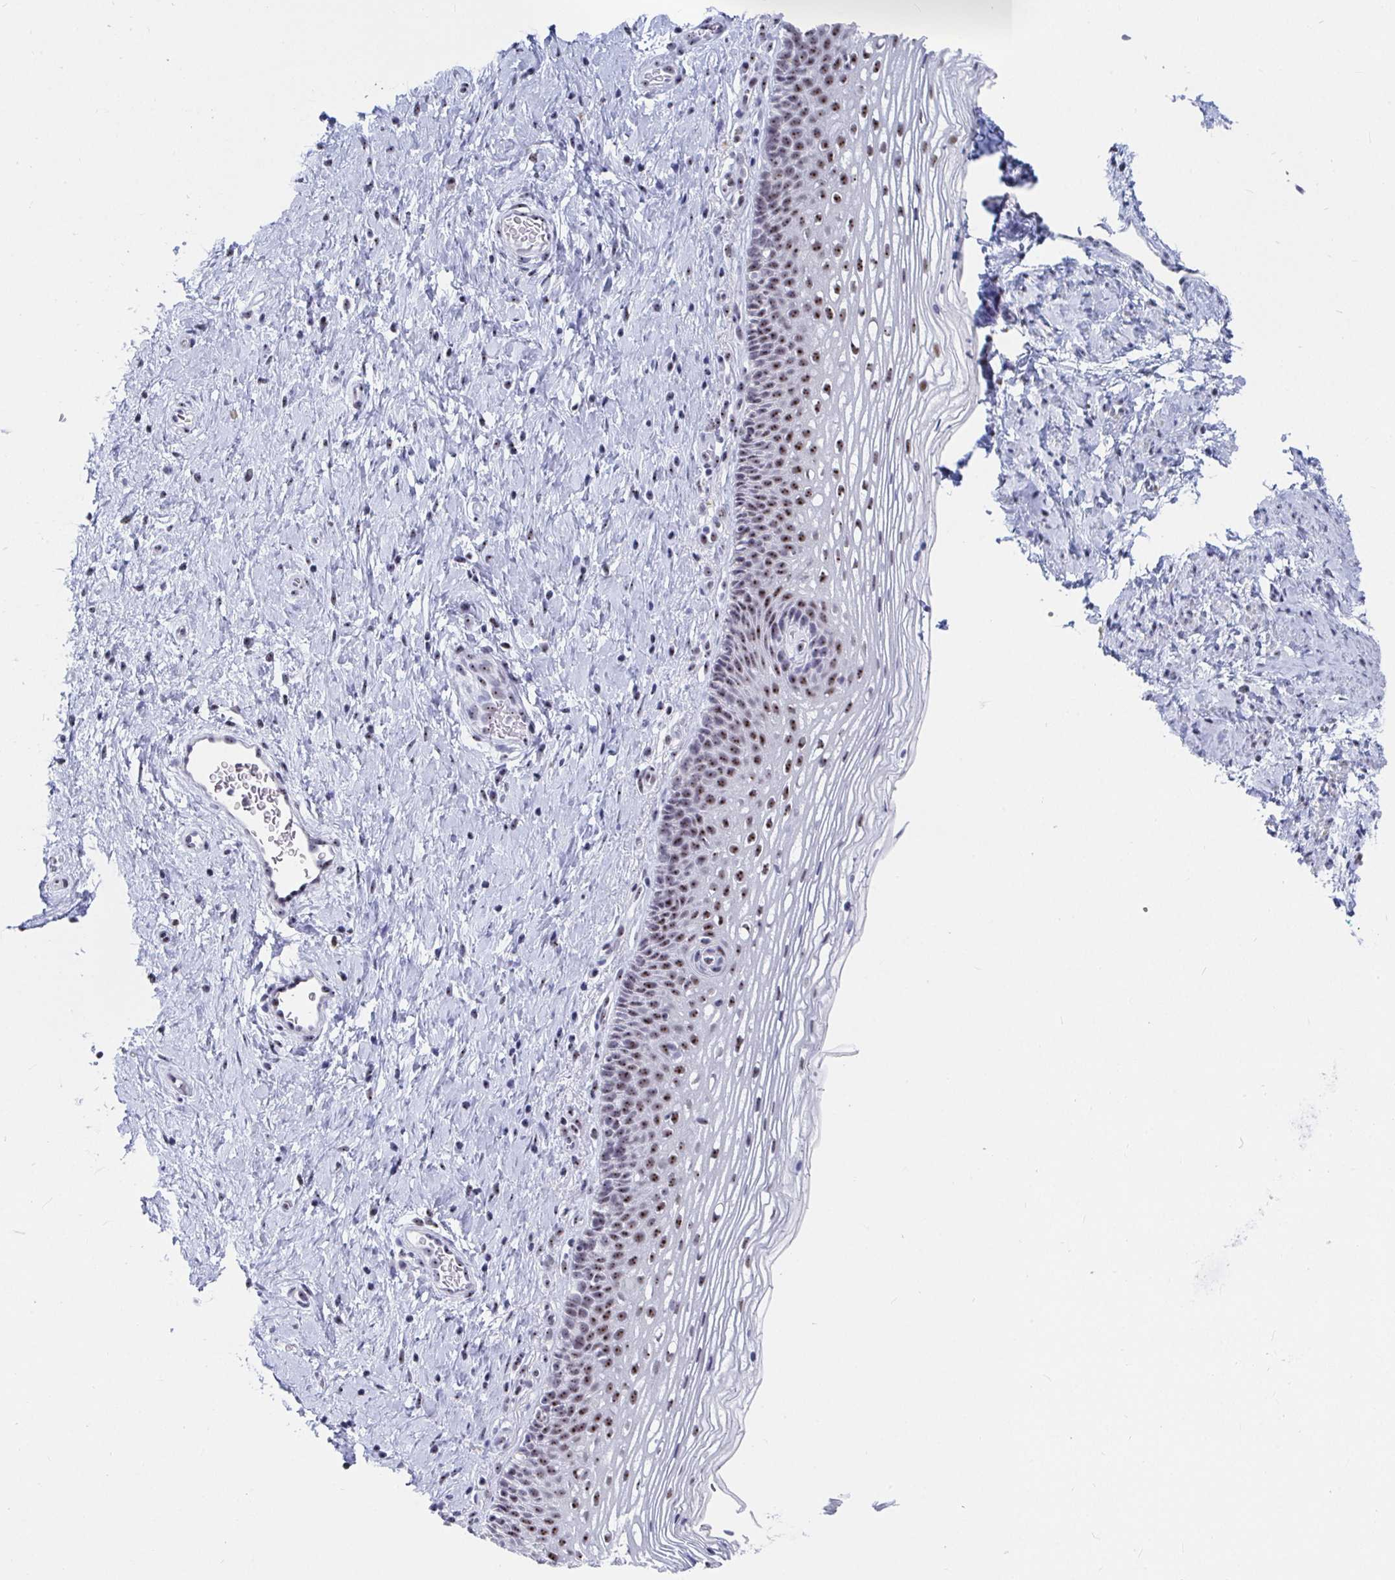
{"staining": {"intensity": "moderate", "quantity": ">75%", "location": "nuclear"}, "tissue": "cervix", "cell_type": "Glandular cells", "image_type": "normal", "snomed": [{"axis": "morphology", "description": "Normal tissue, NOS"}, {"axis": "topography", "description": "Cervix"}], "caption": "Immunohistochemistry (IHC) (DAB) staining of benign human cervix shows moderate nuclear protein expression in about >75% of glandular cells.", "gene": "SIRT7", "patient": {"sex": "female", "age": 34}}